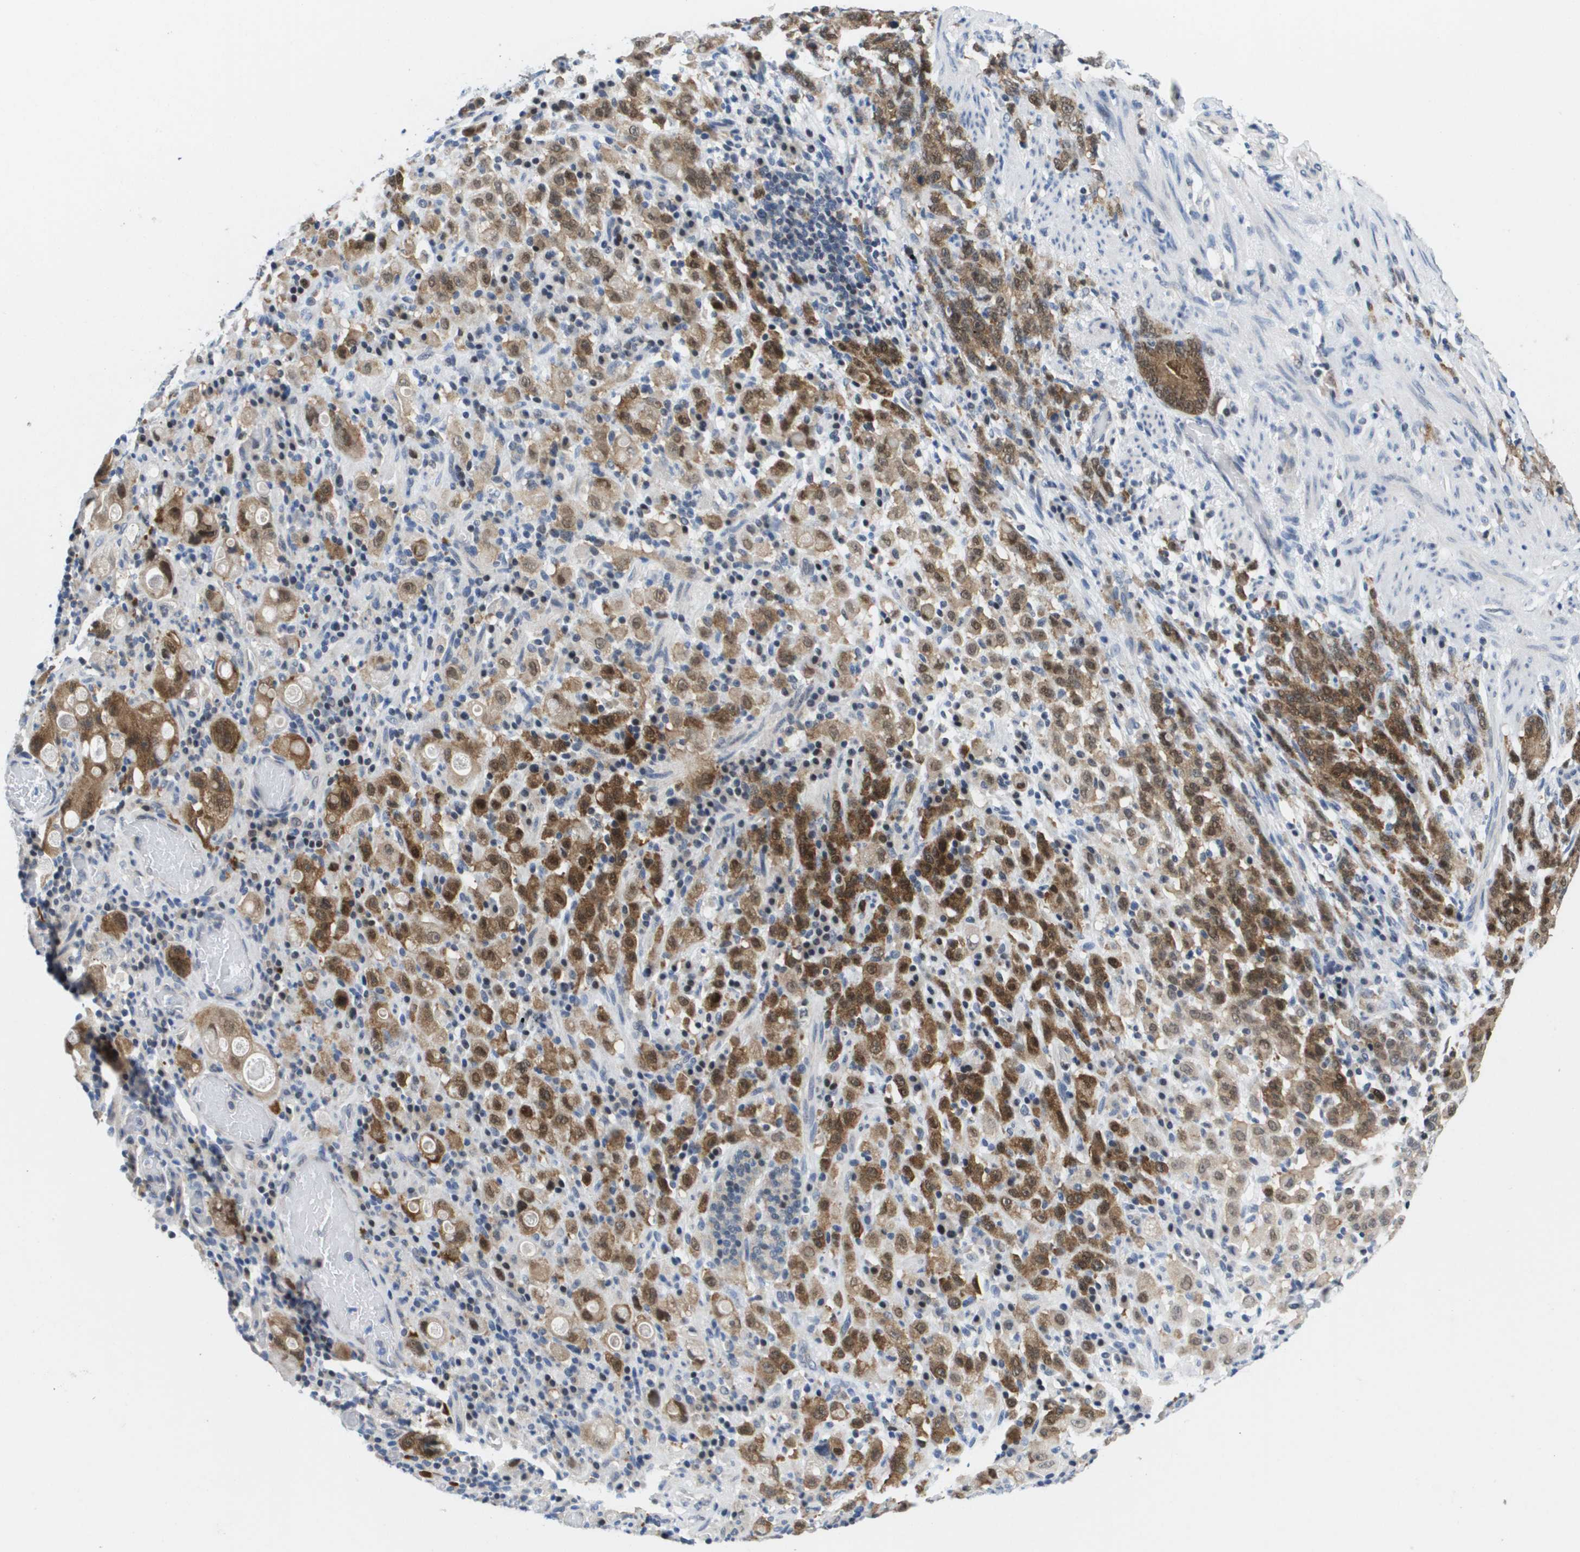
{"staining": {"intensity": "moderate", "quantity": ">75%", "location": "cytoplasmic/membranous,nuclear"}, "tissue": "stomach cancer", "cell_type": "Tumor cells", "image_type": "cancer", "snomed": [{"axis": "morphology", "description": "Adenocarcinoma, NOS"}, {"axis": "topography", "description": "Stomach, lower"}], "caption": "Stomach adenocarcinoma stained with a protein marker shows moderate staining in tumor cells.", "gene": "FKBP4", "patient": {"sex": "male", "age": 88}}